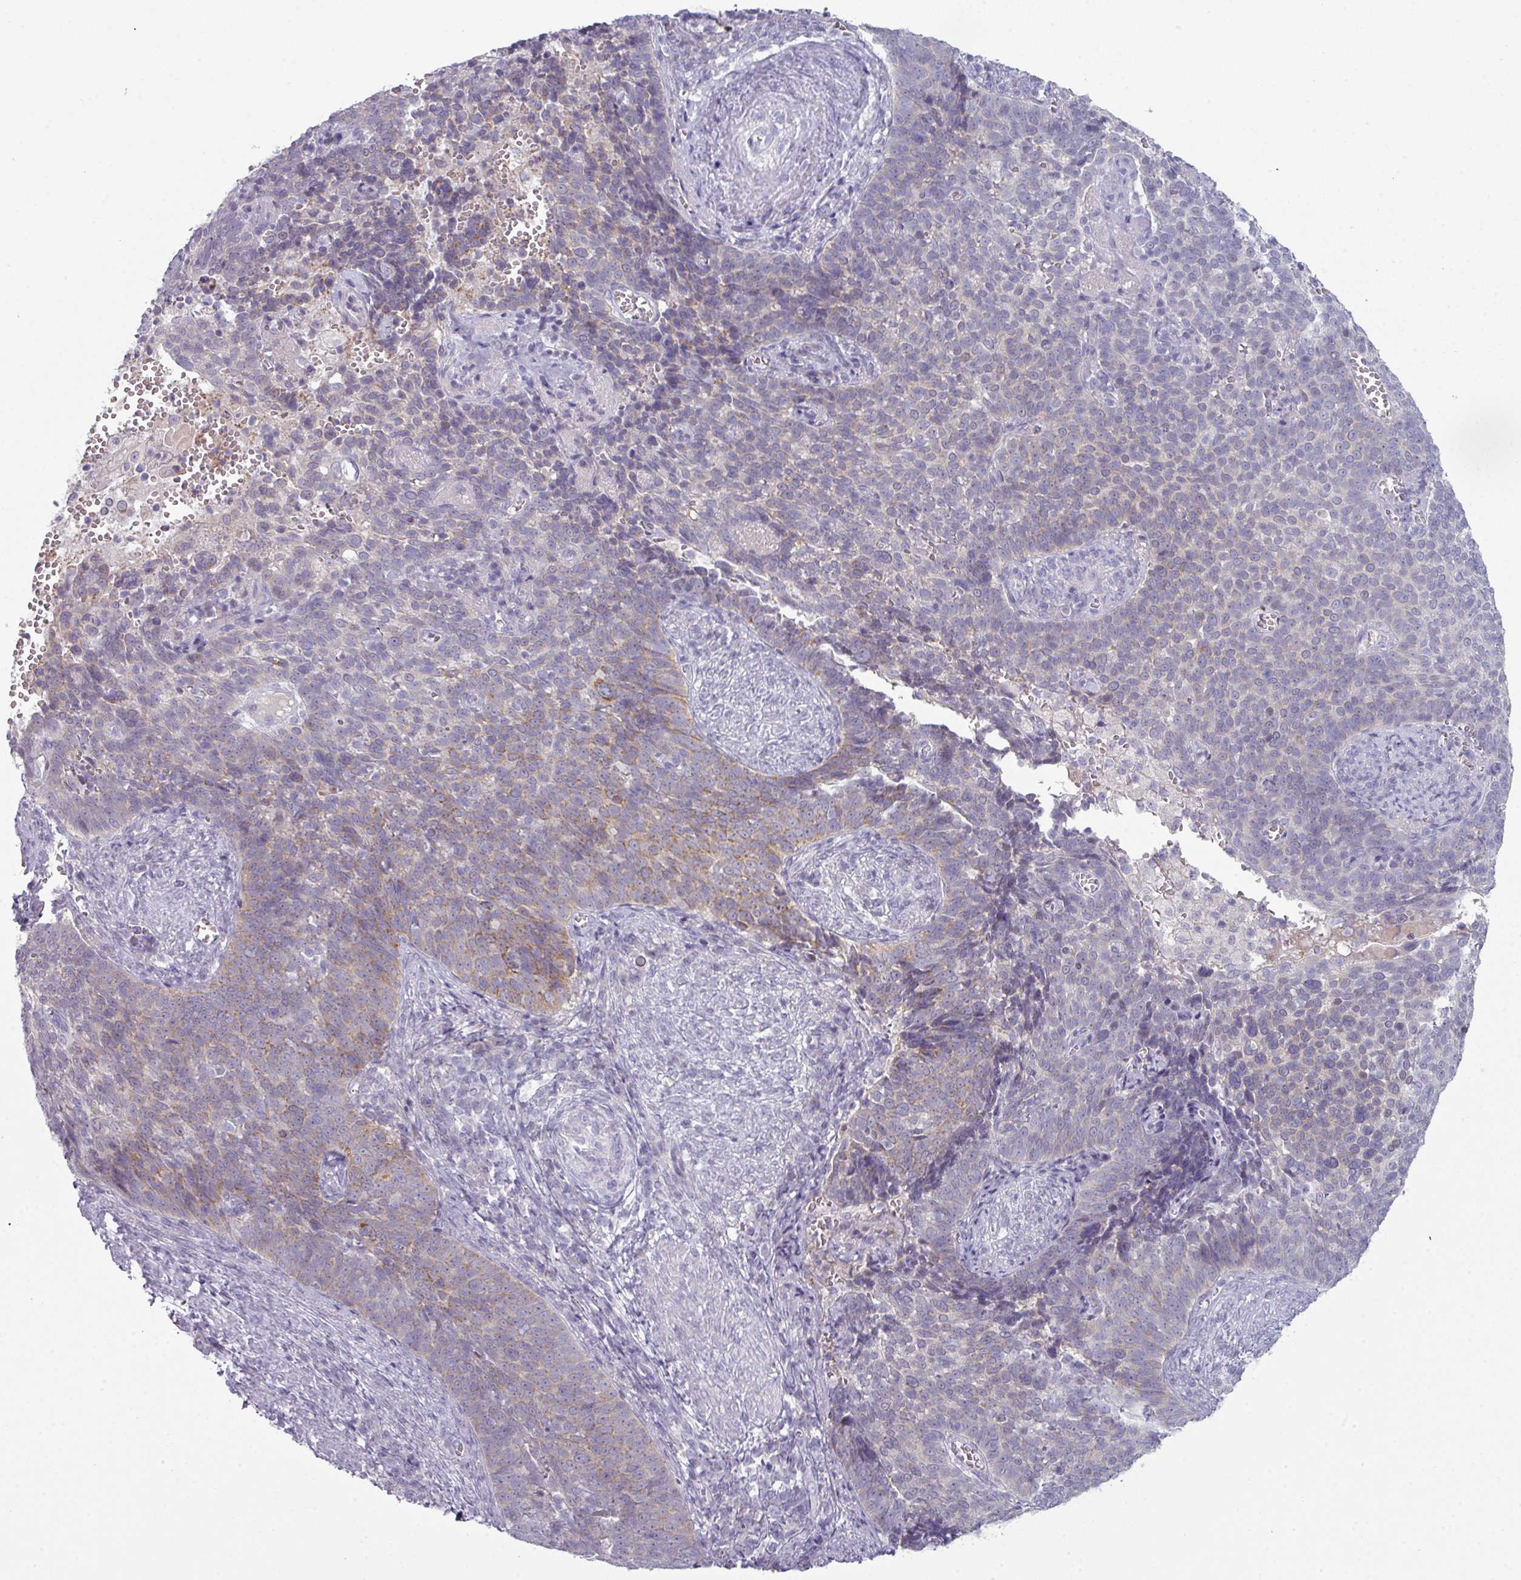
{"staining": {"intensity": "weak", "quantity": "25%-75%", "location": "cytoplasmic/membranous"}, "tissue": "cervical cancer", "cell_type": "Tumor cells", "image_type": "cancer", "snomed": [{"axis": "morphology", "description": "Normal tissue, NOS"}, {"axis": "morphology", "description": "Squamous cell carcinoma, NOS"}, {"axis": "topography", "description": "Cervix"}], "caption": "Weak cytoplasmic/membranous protein staining is present in about 25%-75% of tumor cells in cervical squamous cell carcinoma.", "gene": "ZNF615", "patient": {"sex": "female", "age": 39}}